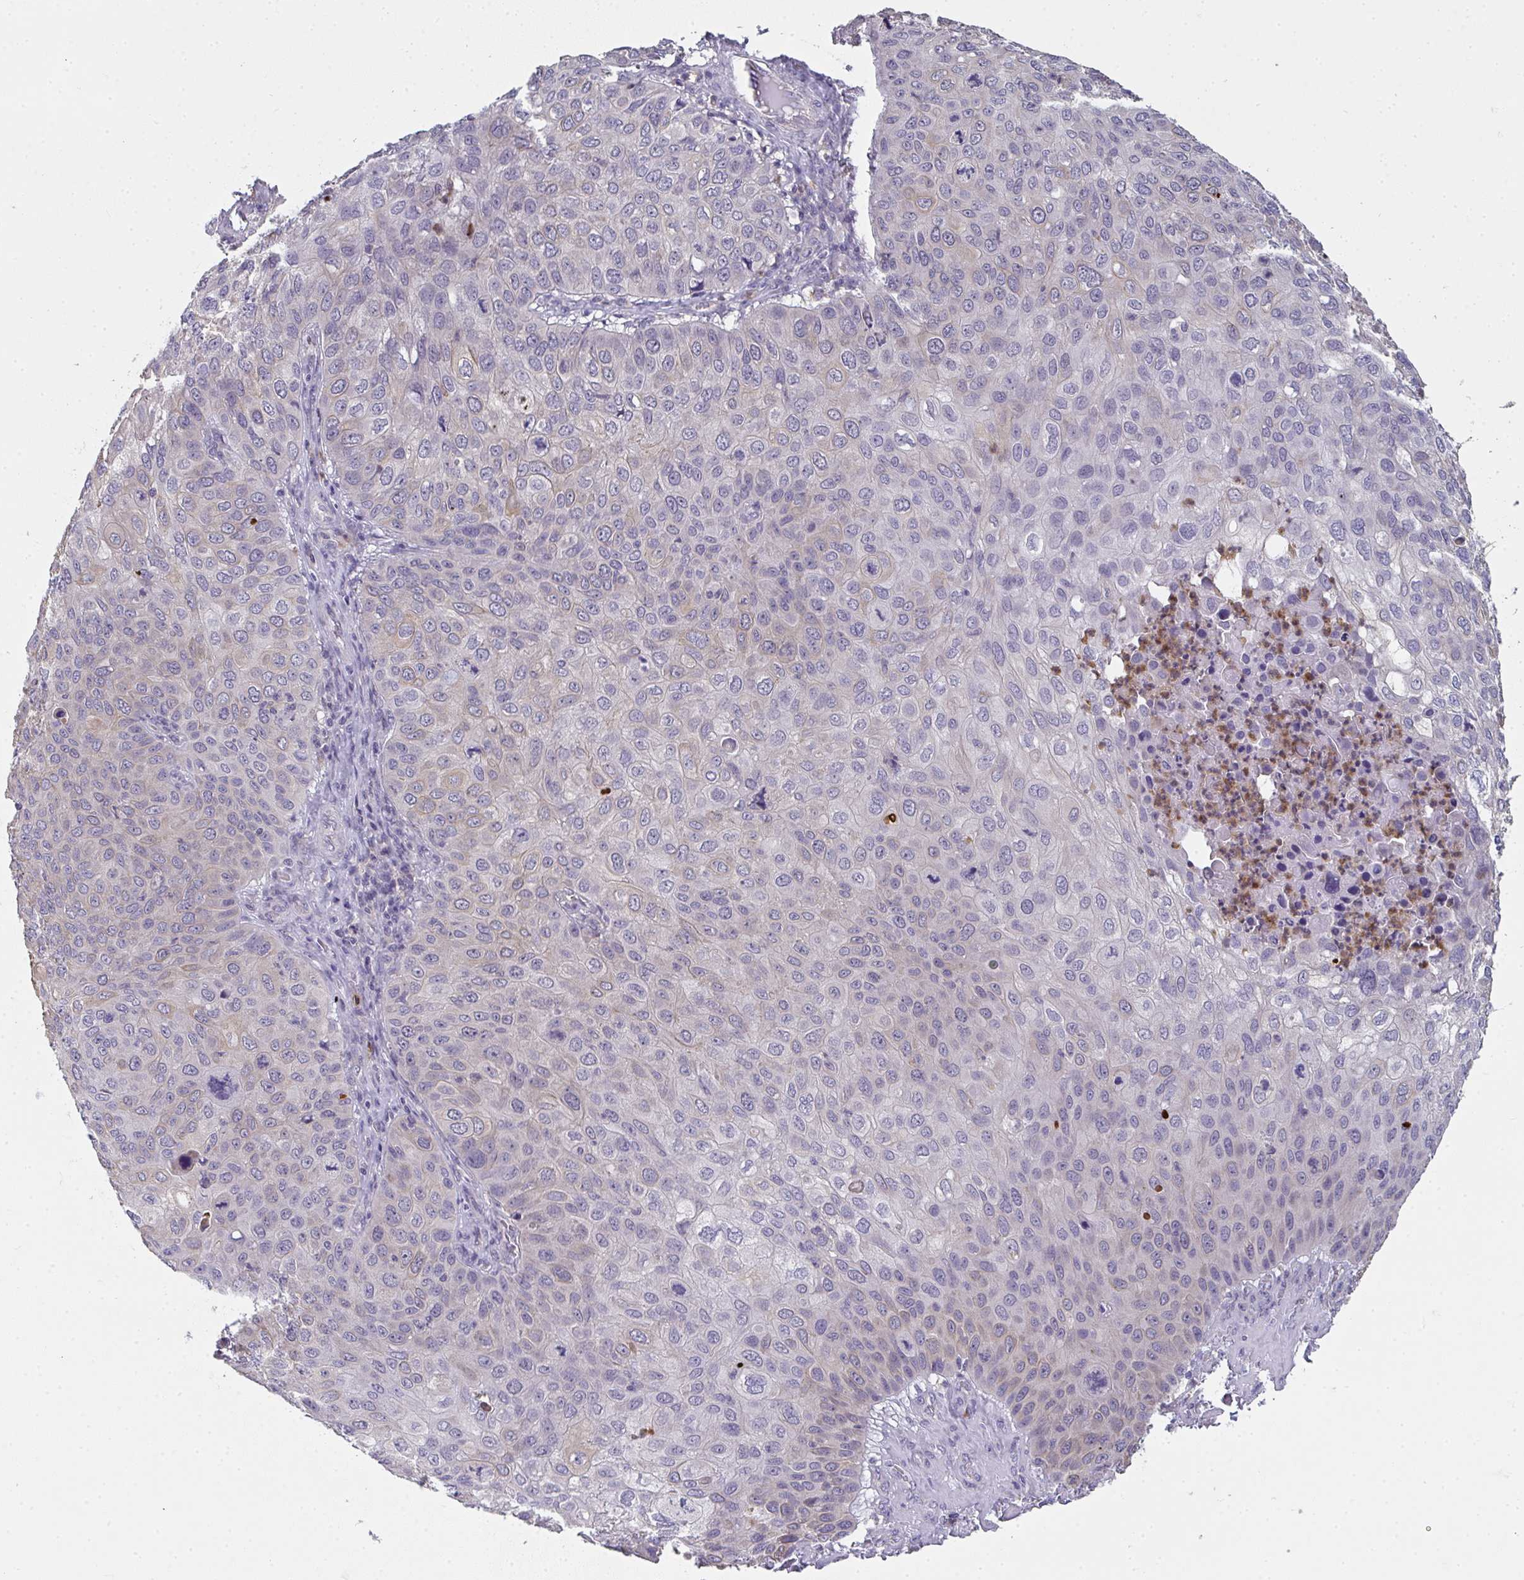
{"staining": {"intensity": "weak", "quantity": "<25%", "location": "cytoplasmic/membranous"}, "tissue": "skin cancer", "cell_type": "Tumor cells", "image_type": "cancer", "snomed": [{"axis": "morphology", "description": "Squamous cell carcinoma, NOS"}, {"axis": "topography", "description": "Skin"}], "caption": "The micrograph displays no staining of tumor cells in skin cancer.", "gene": "RIOK1", "patient": {"sex": "male", "age": 87}}